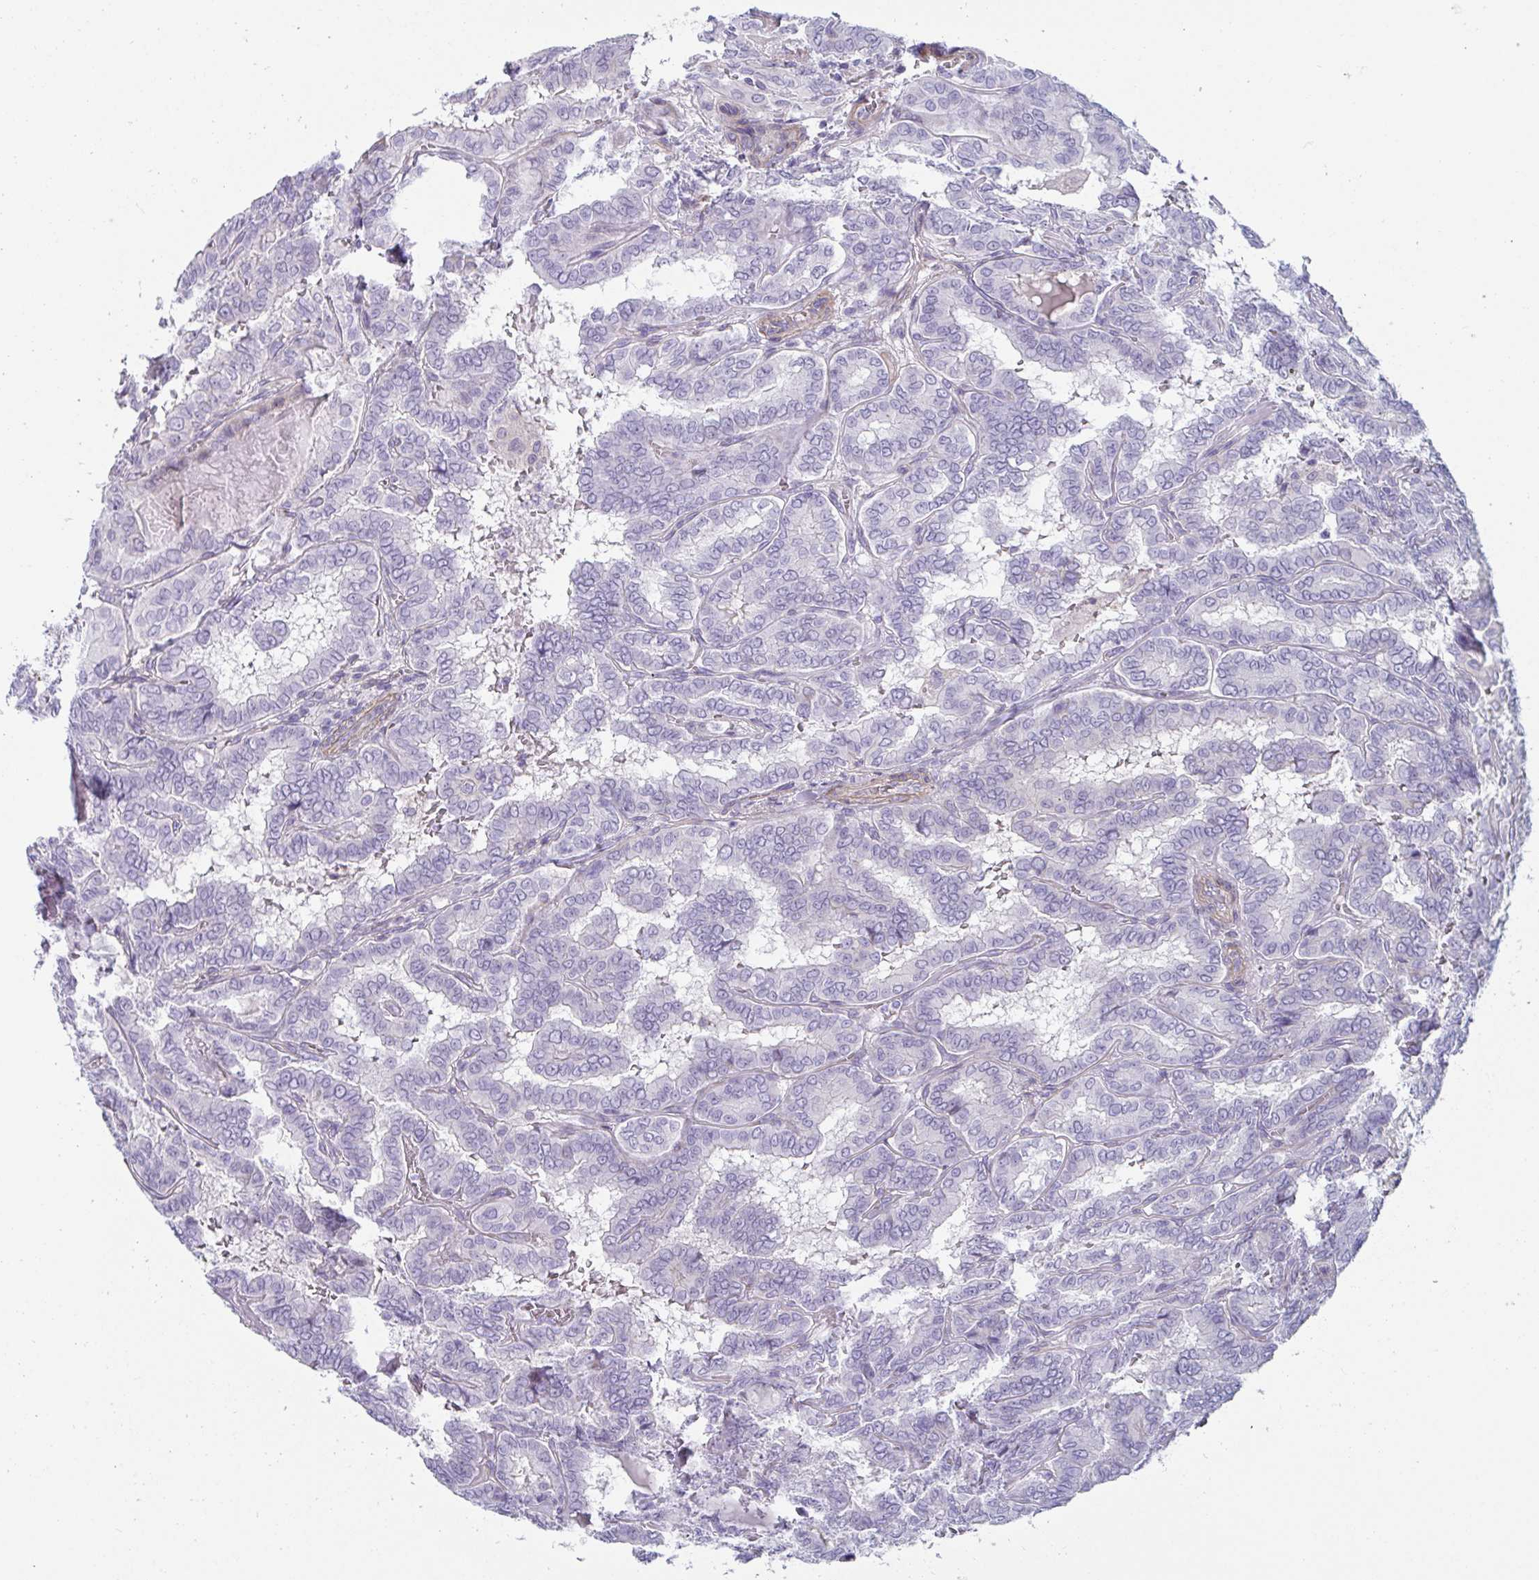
{"staining": {"intensity": "negative", "quantity": "none", "location": "none"}, "tissue": "thyroid cancer", "cell_type": "Tumor cells", "image_type": "cancer", "snomed": [{"axis": "morphology", "description": "Papillary adenocarcinoma, NOS"}, {"axis": "topography", "description": "Thyroid gland"}], "caption": "This is an immunohistochemistry (IHC) histopathology image of thyroid cancer (papillary adenocarcinoma). There is no staining in tumor cells.", "gene": "OR5P3", "patient": {"sex": "female", "age": 46}}